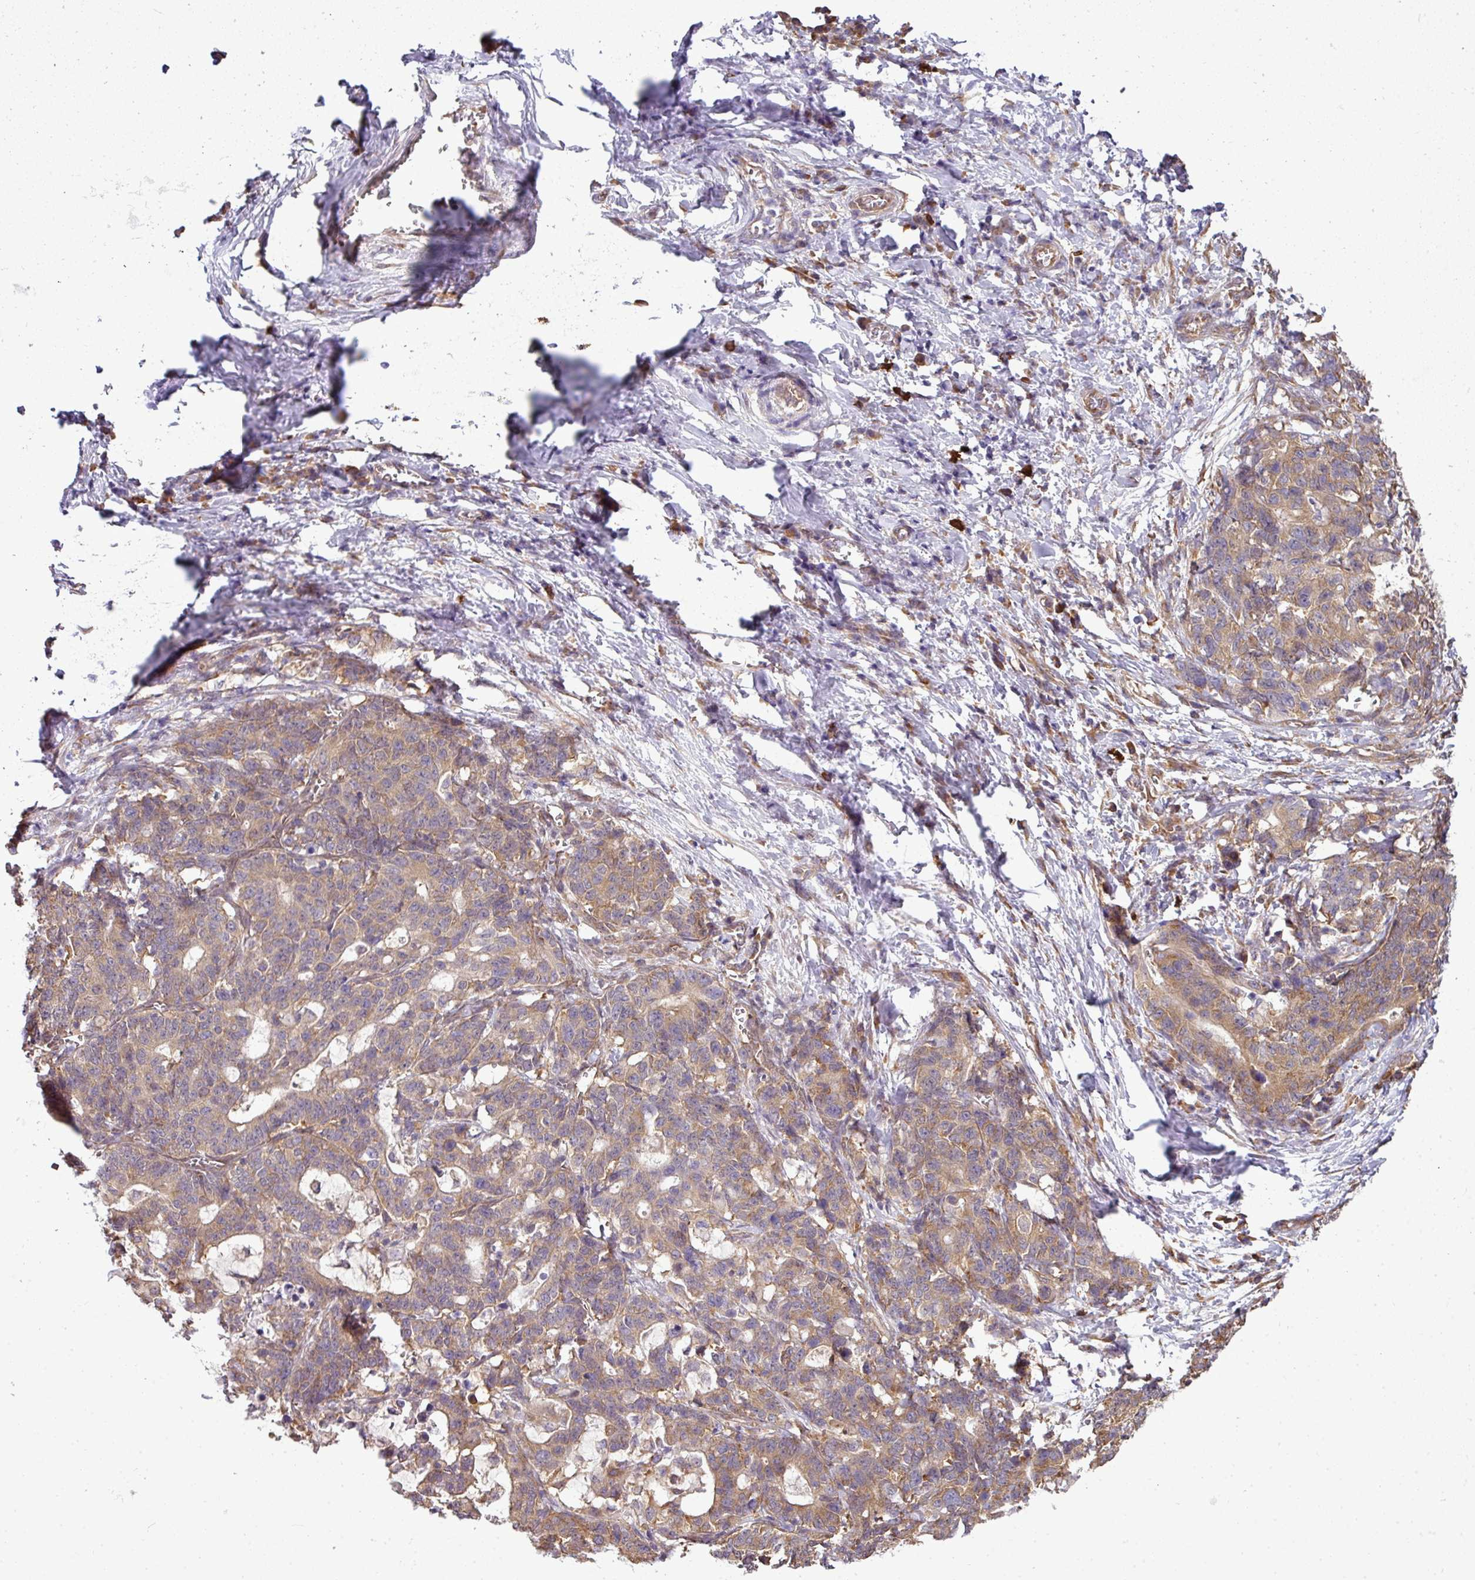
{"staining": {"intensity": "moderate", "quantity": ">75%", "location": "cytoplasmic/membranous"}, "tissue": "stomach cancer", "cell_type": "Tumor cells", "image_type": "cancer", "snomed": [{"axis": "morphology", "description": "Normal tissue, NOS"}, {"axis": "morphology", "description": "Adenocarcinoma, NOS"}, {"axis": "topography", "description": "Stomach"}], "caption": "Moderate cytoplasmic/membranous protein staining is identified in about >75% of tumor cells in adenocarcinoma (stomach).", "gene": "RBM4B", "patient": {"sex": "female", "age": 64}}